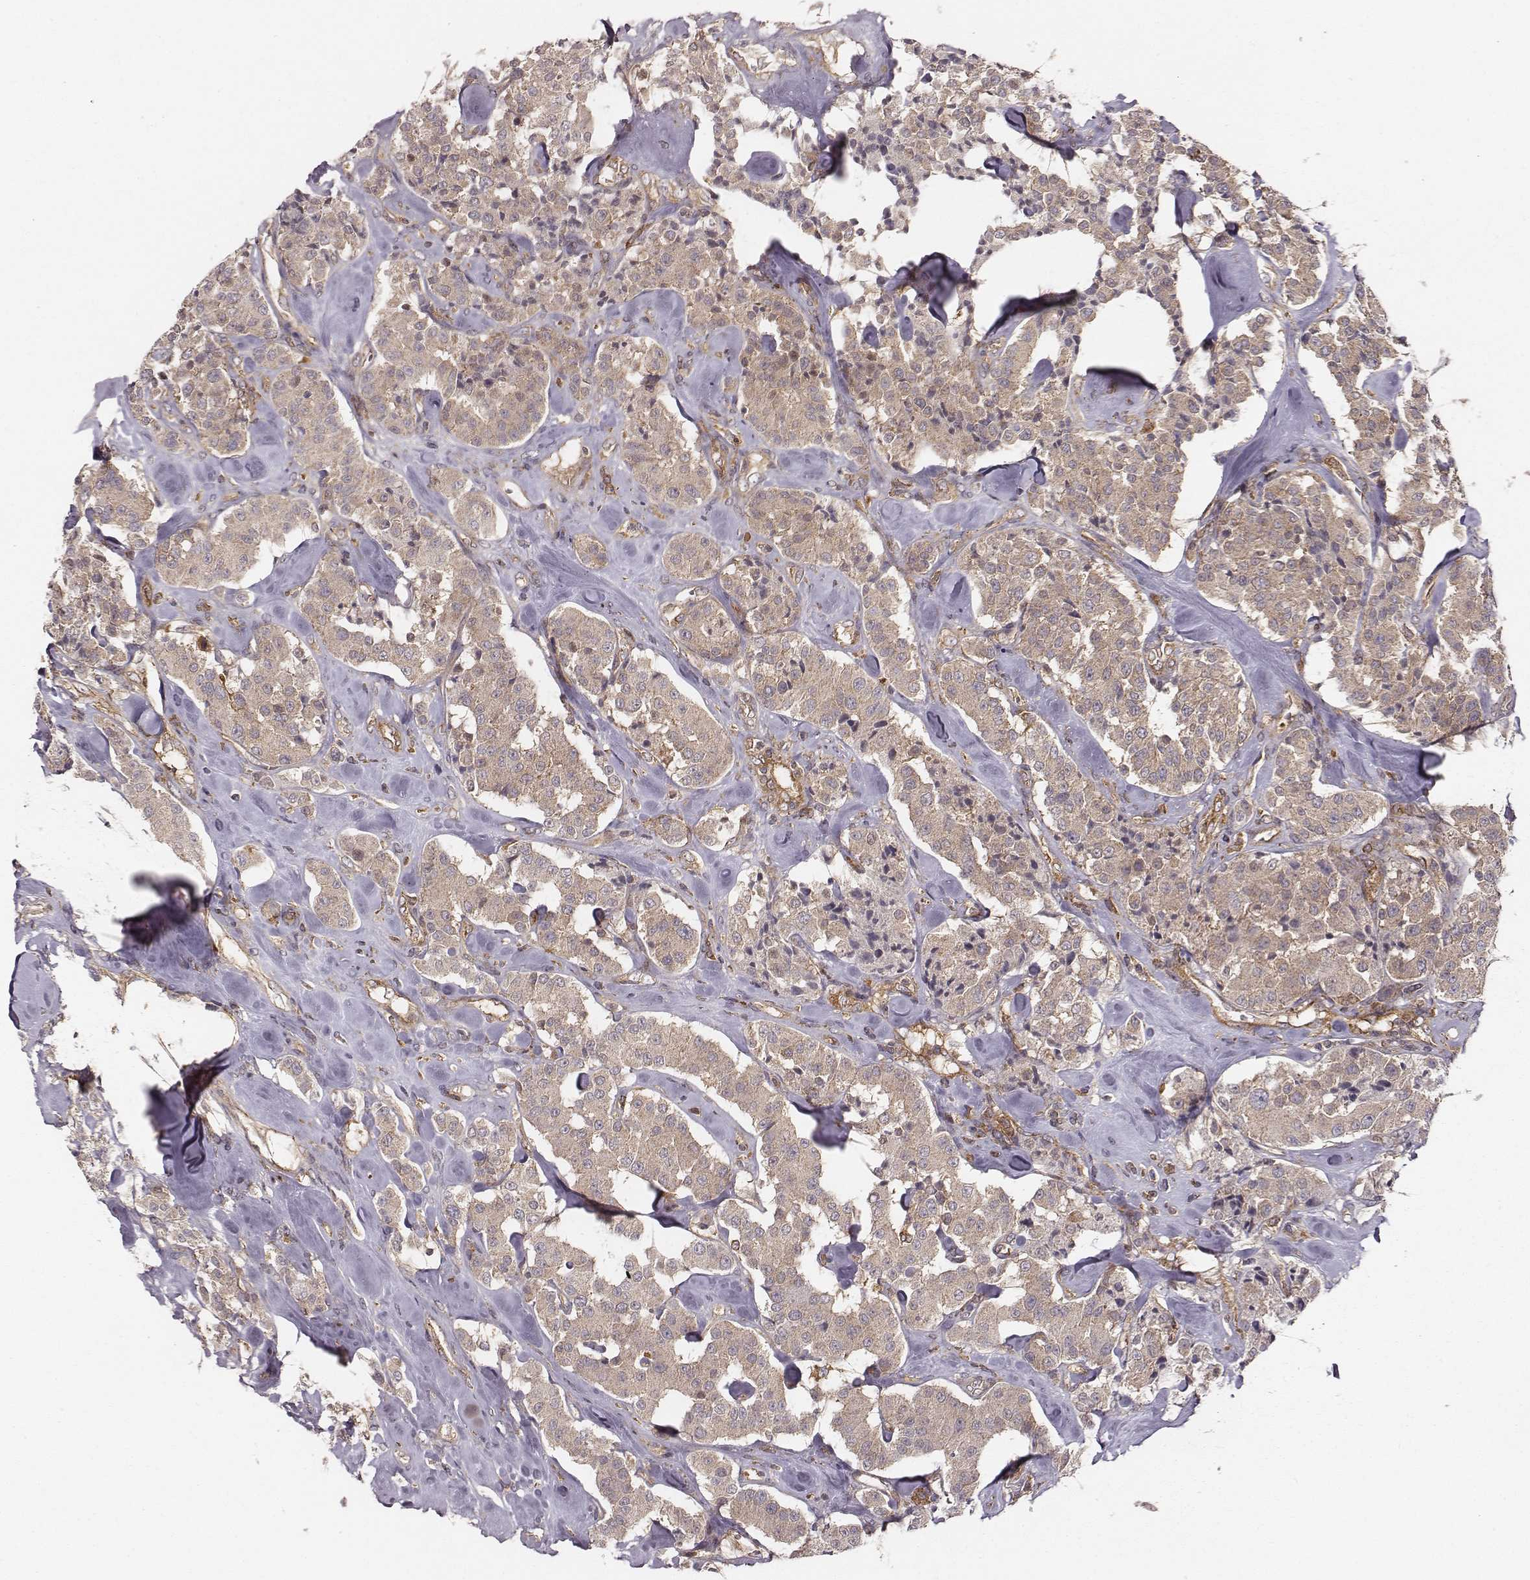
{"staining": {"intensity": "weak", "quantity": ">75%", "location": "cytoplasmic/membranous"}, "tissue": "carcinoid", "cell_type": "Tumor cells", "image_type": "cancer", "snomed": [{"axis": "morphology", "description": "Carcinoid, malignant, NOS"}, {"axis": "topography", "description": "Pancreas"}], "caption": "A brown stain highlights weak cytoplasmic/membranous expression of a protein in human carcinoid tumor cells.", "gene": "VPS26A", "patient": {"sex": "male", "age": 41}}